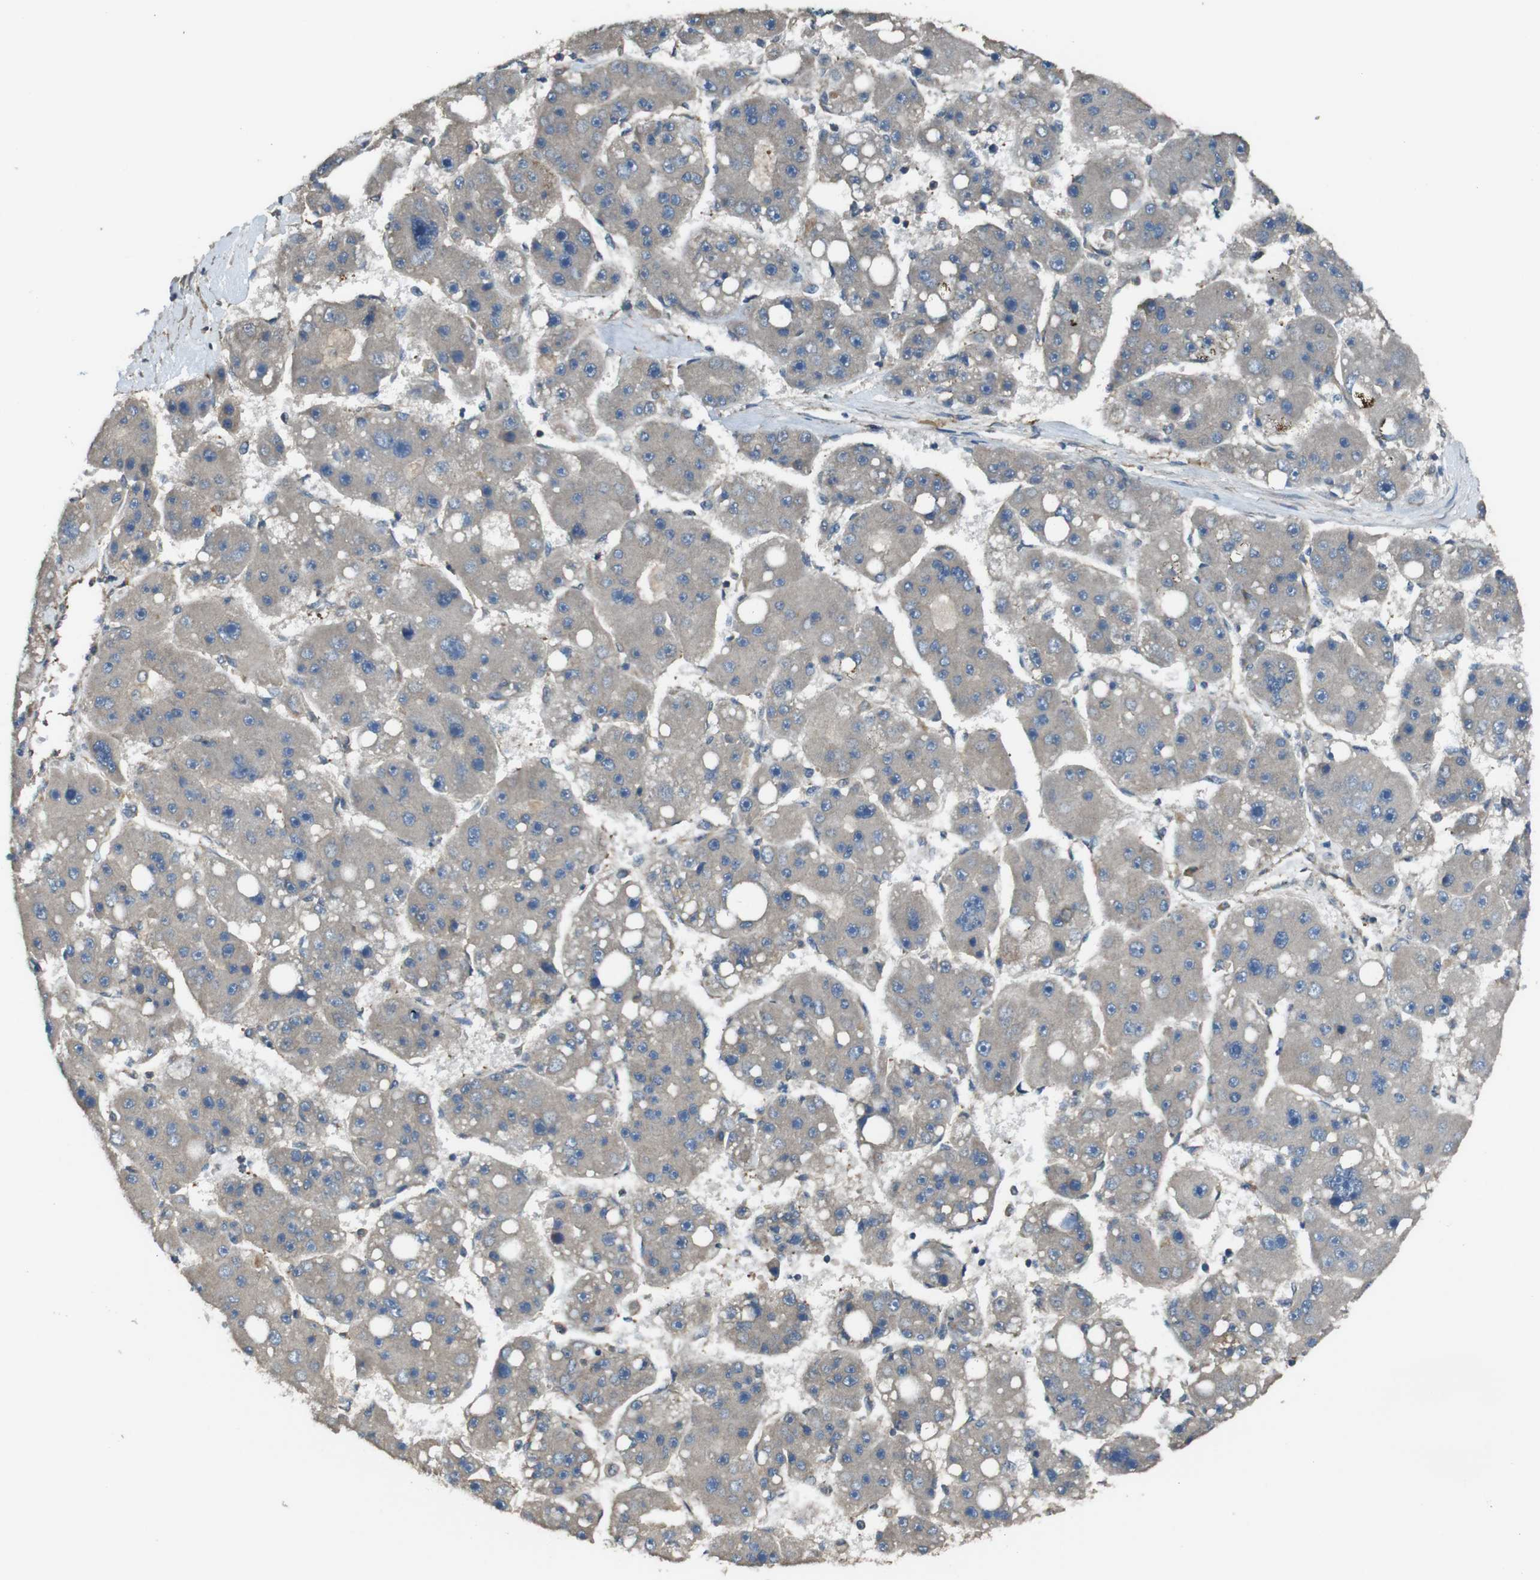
{"staining": {"intensity": "negative", "quantity": "none", "location": "none"}, "tissue": "liver cancer", "cell_type": "Tumor cells", "image_type": "cancer", "snomed": [{"axis": "morphology", "description": "Carcinoma, Hepatocellular, NOS"}, {"axis": "topography", "description": "Liver"}], "caption": "An image of hepatocellular carcinoma (liver) stained for a protein displays no brown staining in tumor cells. (DAB immunohistochemistry, high magnification).", "gene": "FUT2", "patient": {"sex": "female", "age": 61}}